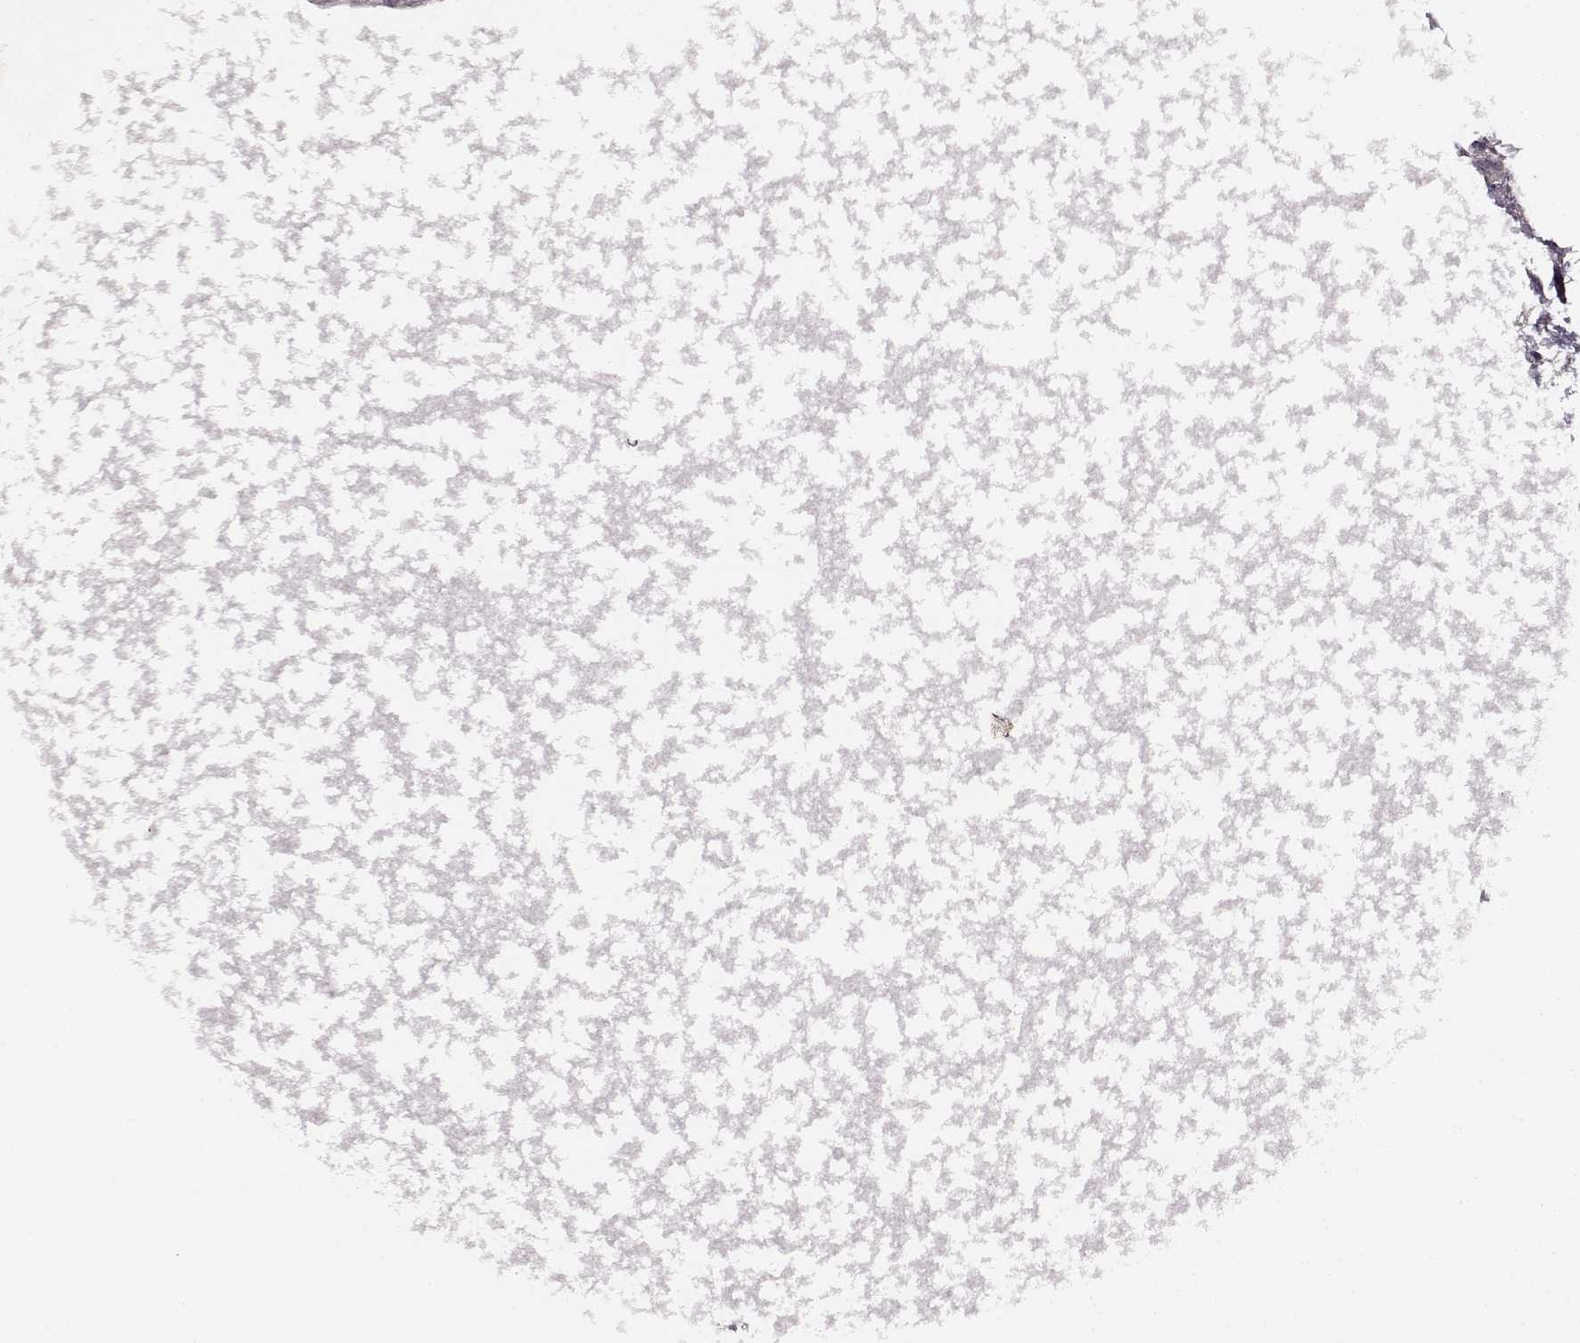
{"staining": {"intensity": "negative", "quantity": "none", "location": "none"}, "tissue": "testis cancer", "cell_type": "Tumor cells", "image_type": "cancer", "snomed": [{"axis": "morphology", "description": "Carcinoma, Embryonal, NOS"}, {"axis": "topography", "description": "Testis"}], "caption": "The micrograph demonstrates no staining of tumor cells in embryonal carcinoma (testis). Brightfield microscopy of immunohistochemistry stained with DAB (brown) and hematoxylin (blue), captured at high magnification.", "gene": "SLAIN2", "patient": {"sex": "male", "age": 26}}